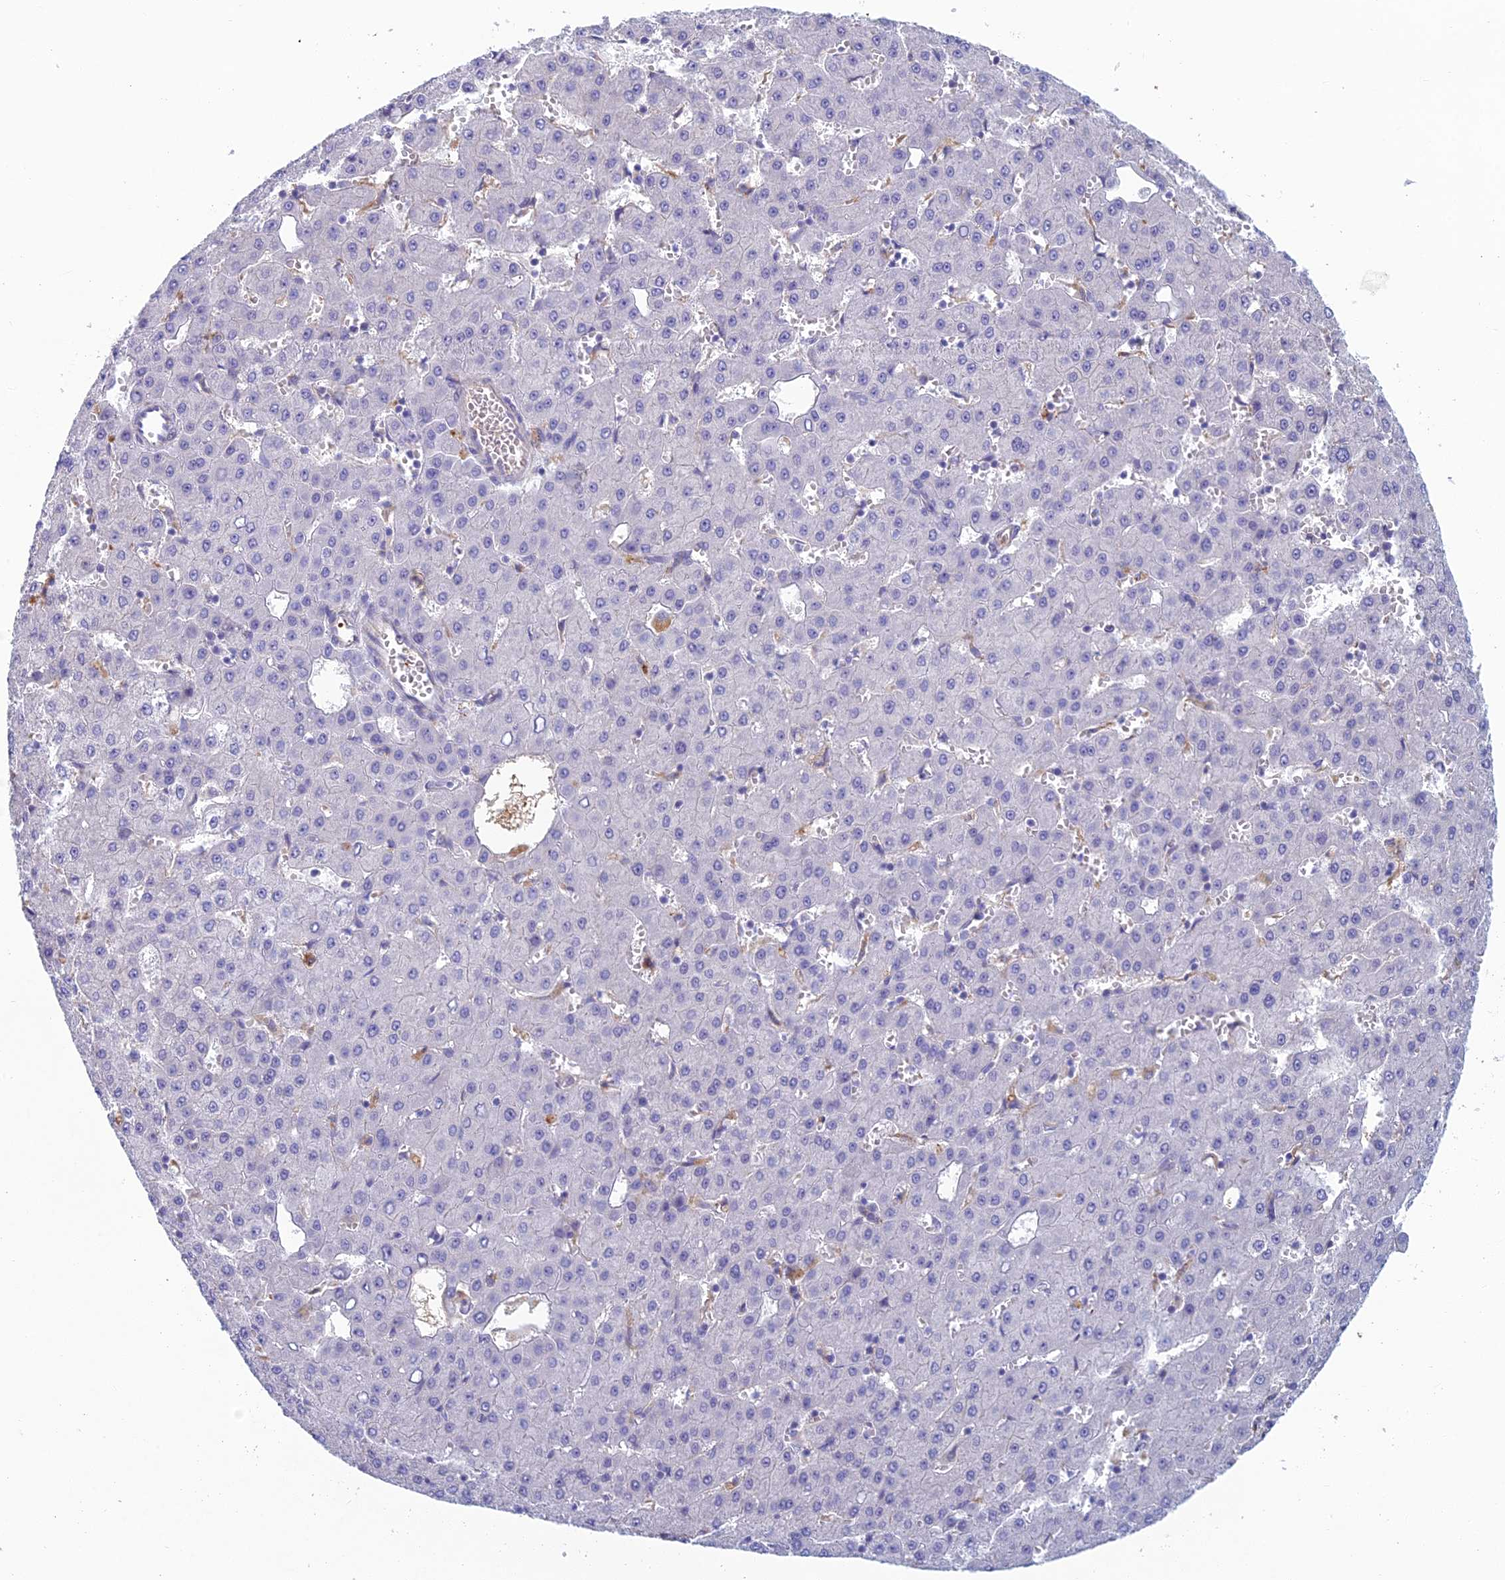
{"staining": {"intensity": "negative", "quantity": "none", "location": "none"}, "tissue": "liver cancer", "cell_type": "Tumor cells", "image_type": "cancer", "snomed": [{"axis": "morphology", "description": "Carcinoma, Hepatocellular, NOS"}, {"axis": "topography", "description": "Liver"}], "caption": "Tumor cells show no significant positivity in liver cancer. The staining is performed using DAB (3,3'-diaminobenzidine) brown chromogen with nuclei counter-stained in using hematoxylin.", "gene": "FERD3L", "patient": {"sex": "male", "age": 47}}